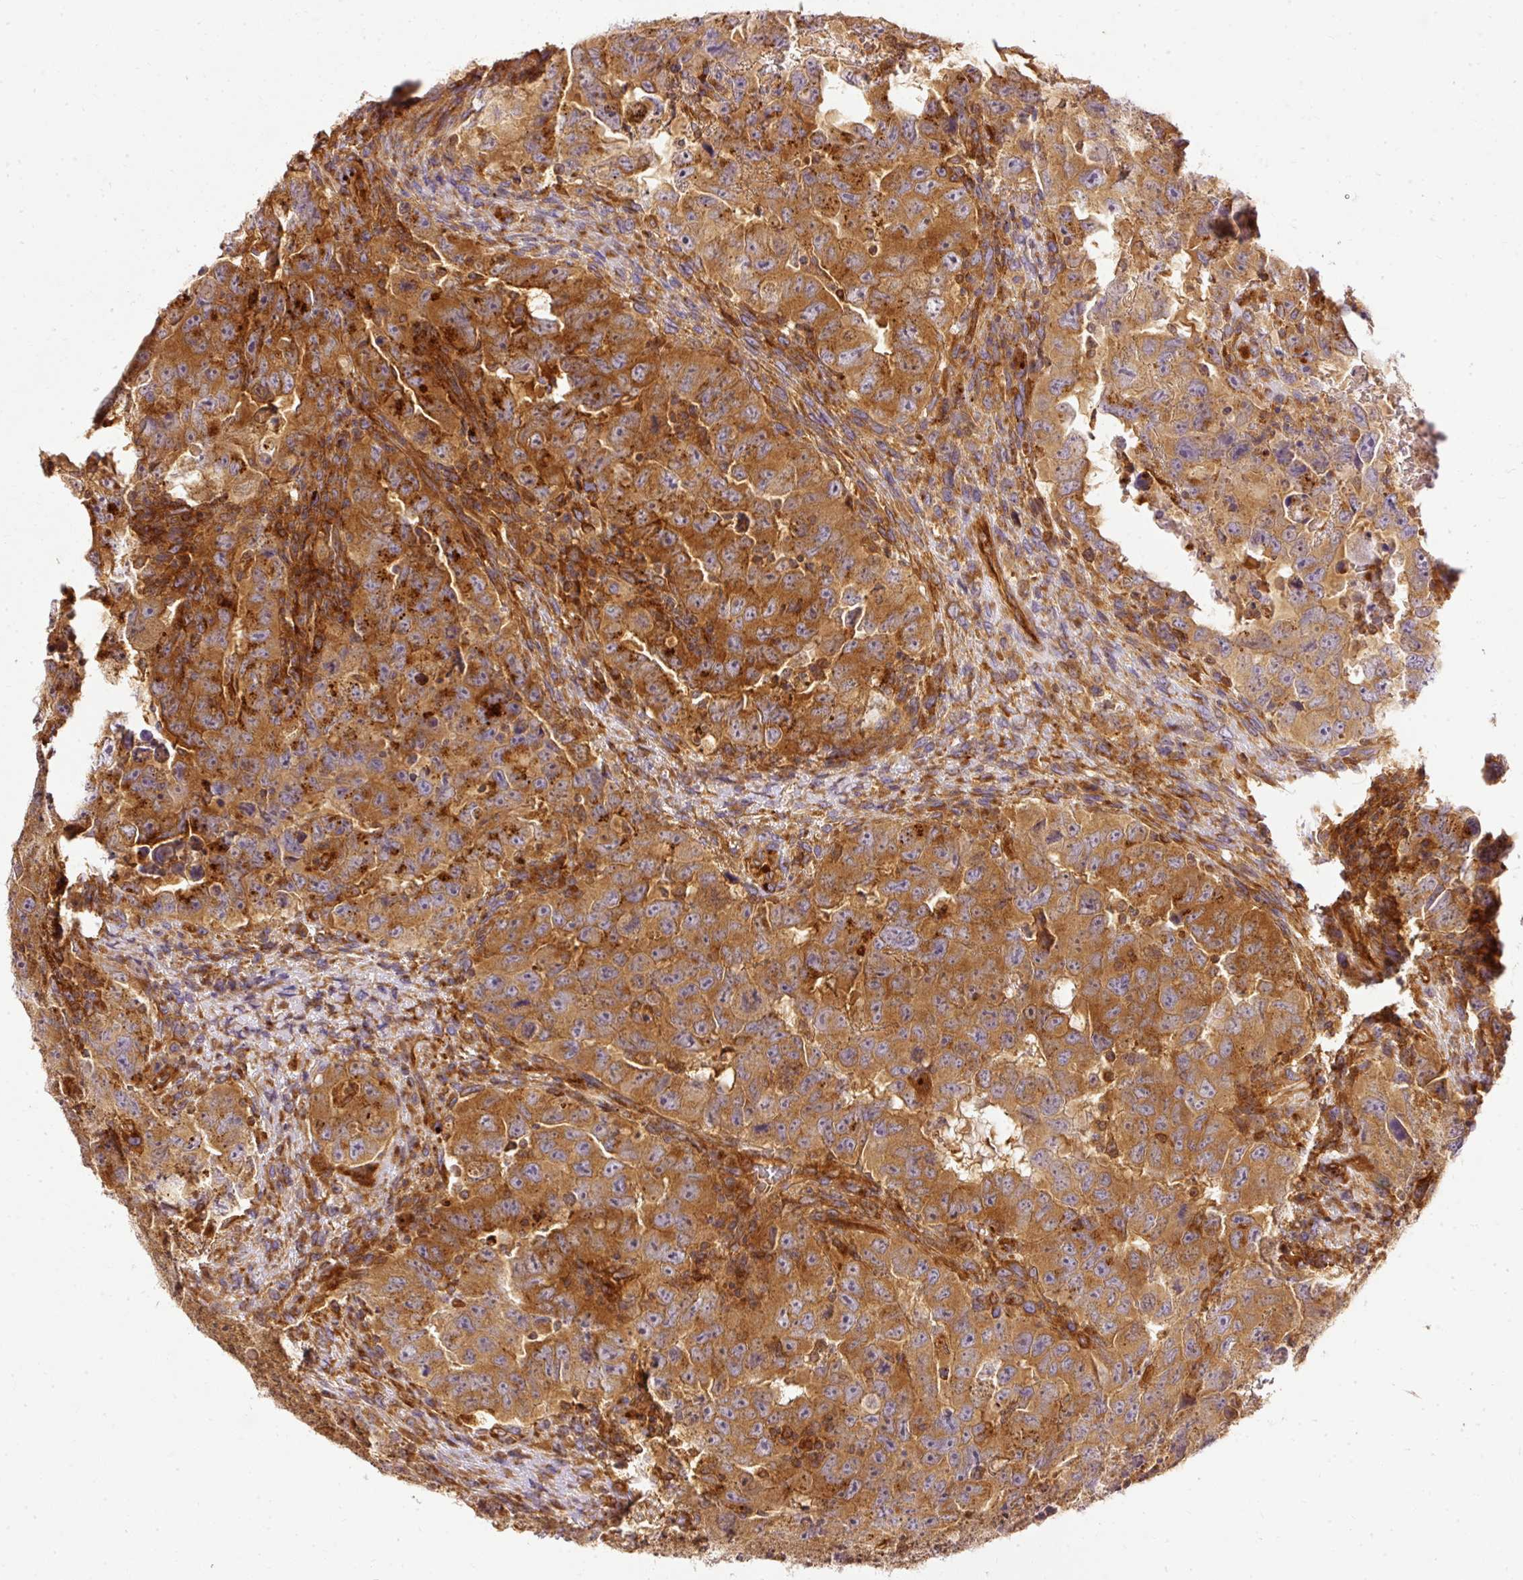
{"staining": {"intensity": "strong", "quantity": ">75%", "location": "cytoplasmic/membranous"}, "tissue": "testis cancer", "cell_type": "Tumor cells", "image_type": "cancer", "snomed": [{"axis": "morphology", "description": "Carcinoma, Embryonal, NOS"}, {"axis": "topography", "description": "Testis"}], "caption": "Immunohistochemistry of human testis embryonal carcinoma shows high levels of strong cytoplasmic/membranous positivity in approximately >75% of tumor cells.", "gene": "ARMH3", "patient": {"sex": "male", "age": 24}}